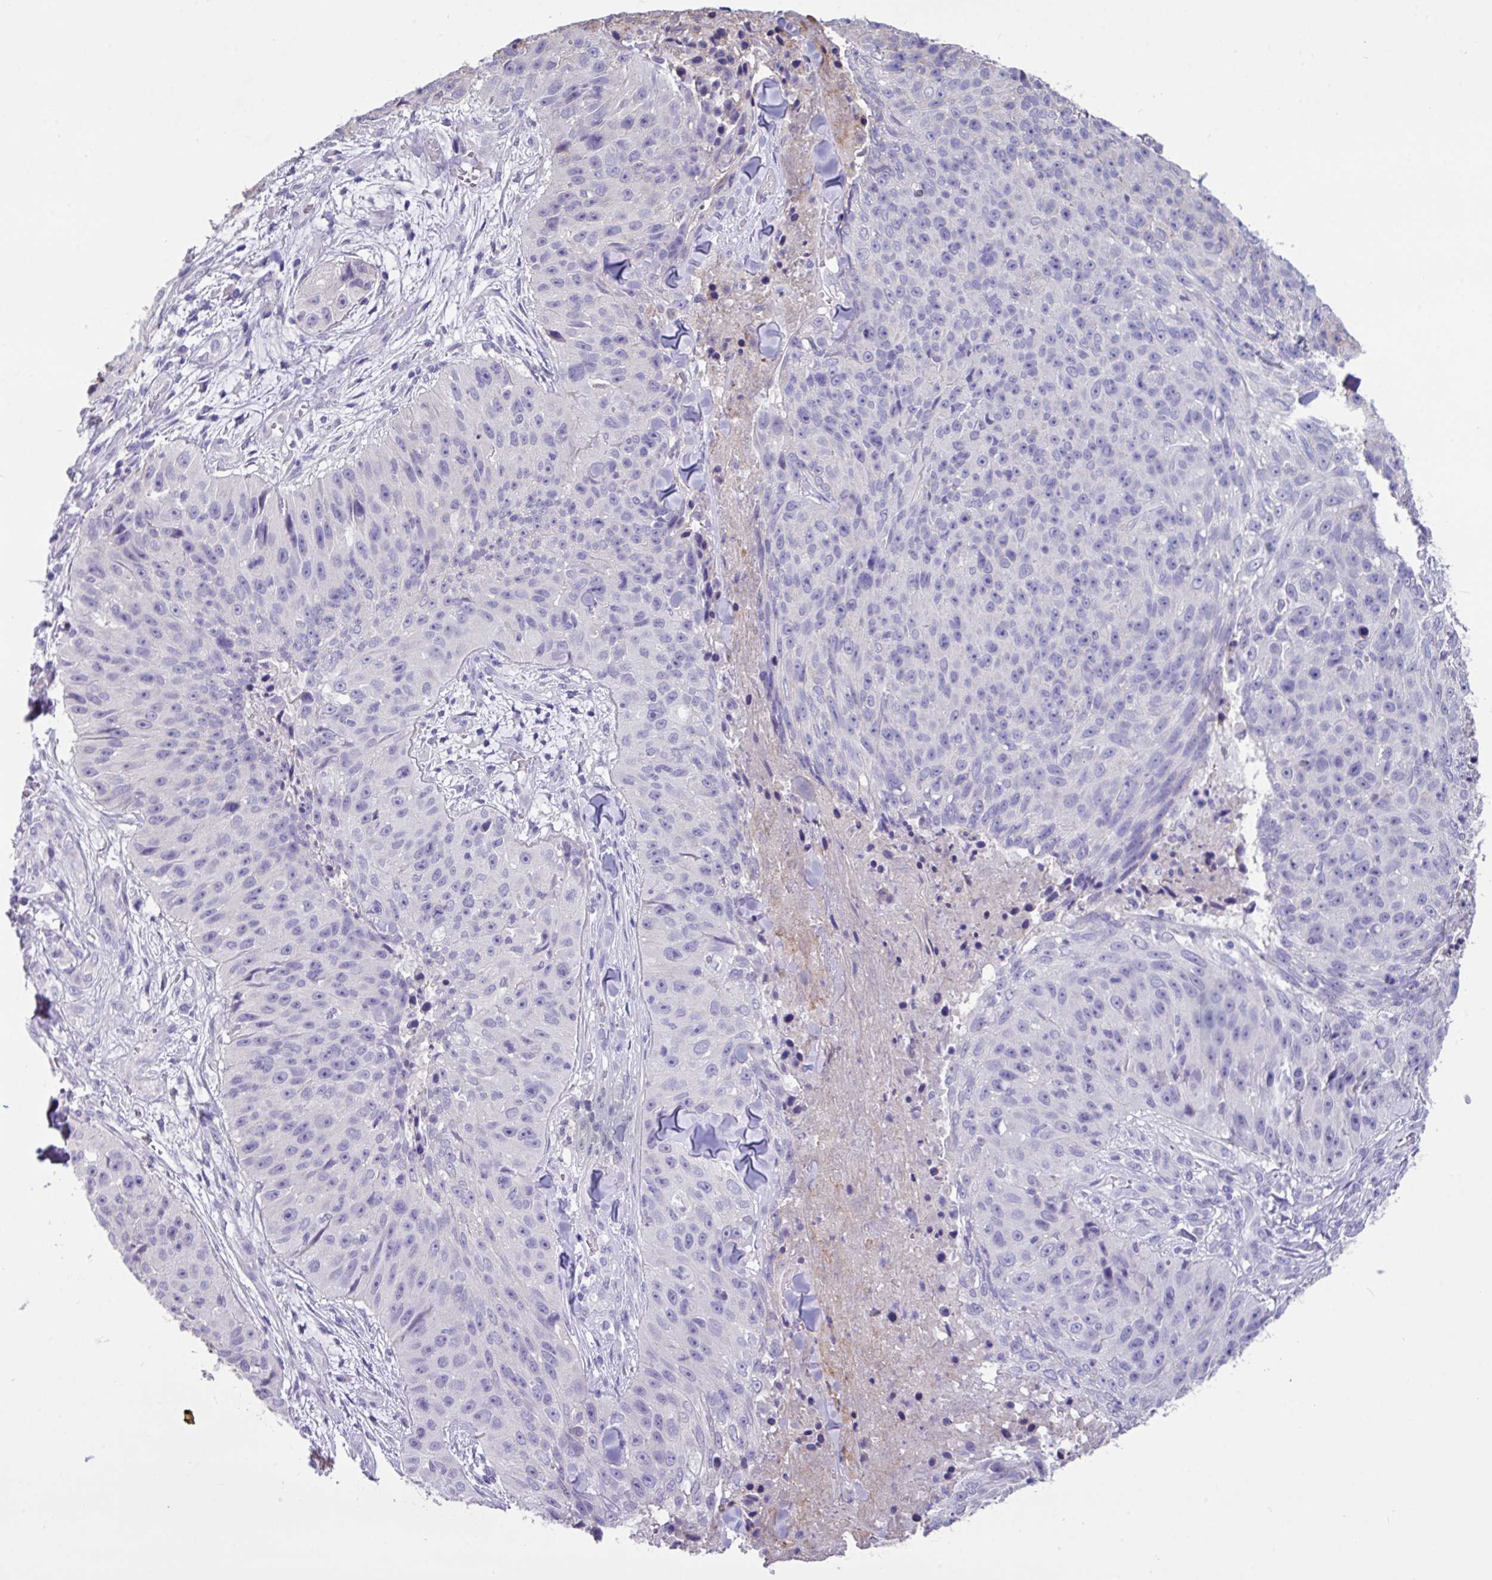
{"staining": {"intensity": "negative", "quantity": "none", "location": "none"}, "tissue": "skin cancer", "cell_type": "Tumor cells", "image_type": "cancer", "snomed": [{"axis": "morphology", "description": "Squamous cell carcinoma, NOS"}, {"axis": "topography", "description": "Skin"}], "caption": "An image of skin squamous cell carcinoma stained for a protein shows no brown staining in tumor cells.", "gene": "EPCAM", "patient": {"sex": "female", "age": 87}}